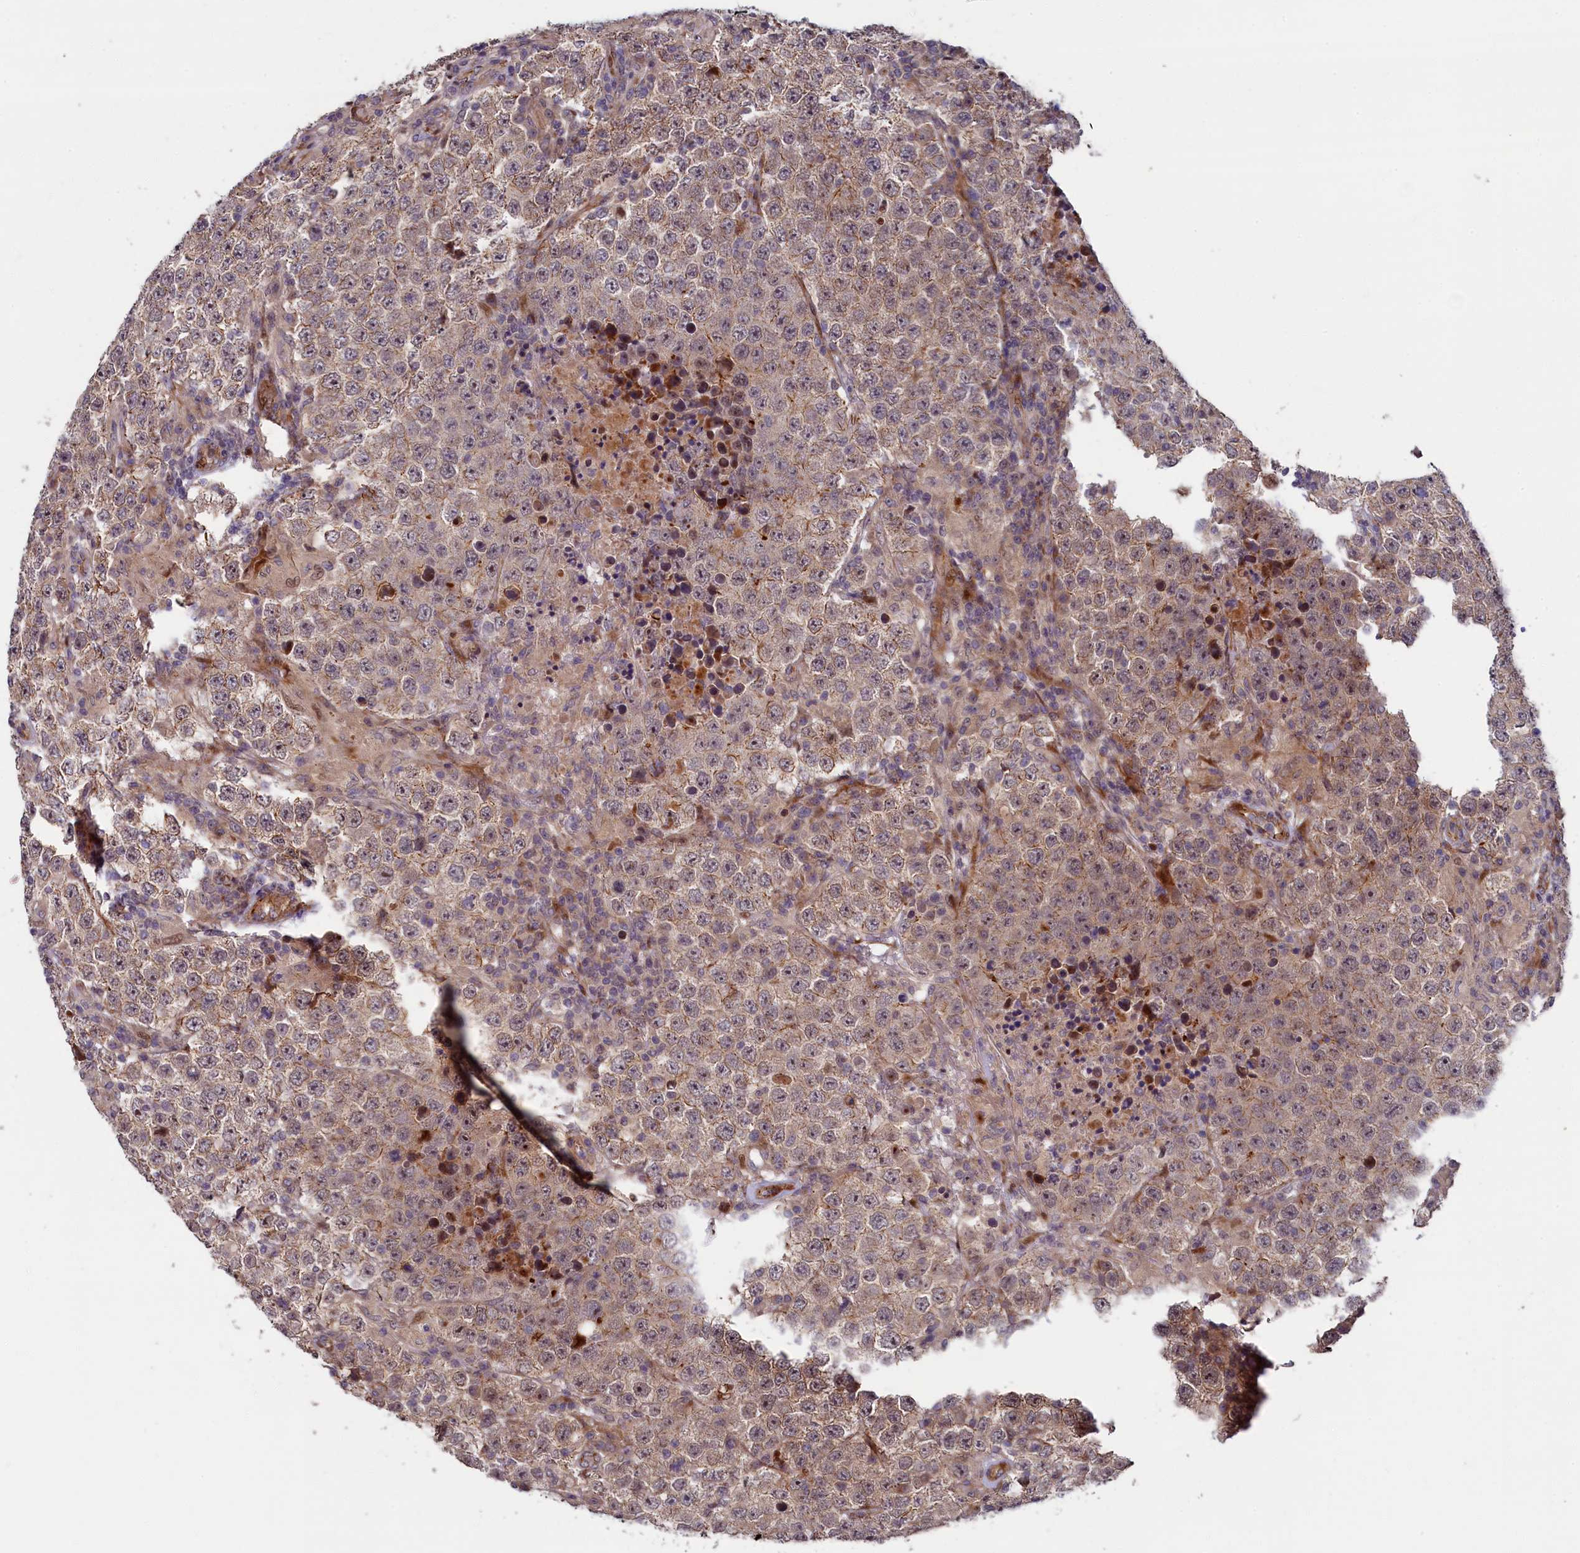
{"staining": {"intensity": "moderate", "quantity": ">75%", "location": "cytoplasmic/membranous"}, "tissue": "testis cancer", "cell_type": "Tumor cells", "image_type": "cancer", "snomed": [{"axis": "morphology", "description": "Normal tissue, NOS"}, {"axis": "morphology", "description": "Urothelial carcinoma, High grade"}, {"axis": "morphology", "description": "Seminoma, NOS"}, {"axis": "morphology", "description": "Carcinoma, Embryonal, NOS"}, {"axis": "topography", "description": "Urinary bladder"}, {"axis": "topography", "description": "Testis"}], "caption": "Human testis embryonal carcinoma stained for a protein (brown) demonstrates moderate cytoplasmic/membranous positive staining in approximately >75% of tumor cells.", "gene": "PIK3C3", "patient": {"sex": "male", "age": 41}}